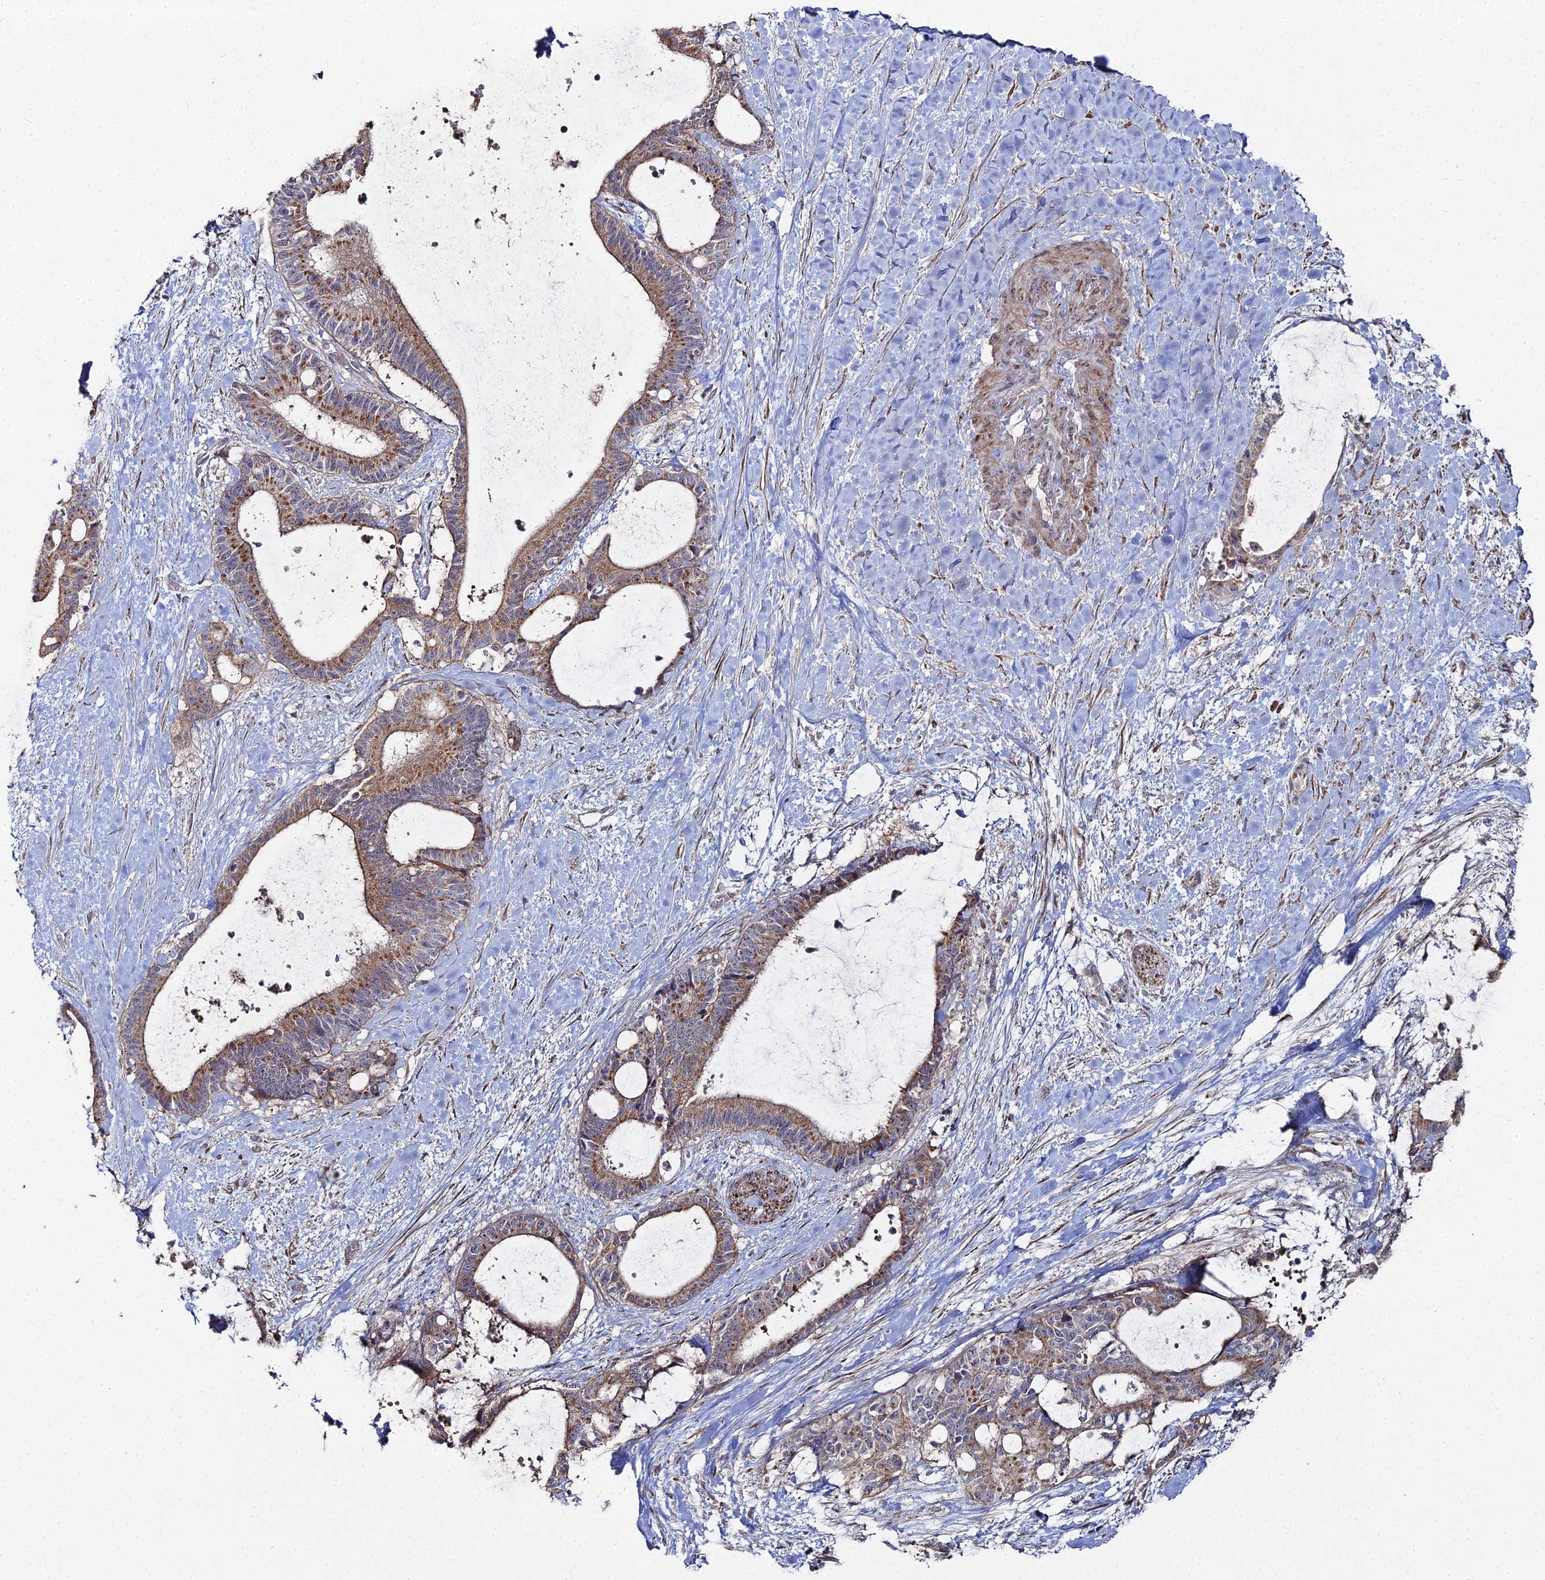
{"staining": {"intensity": "moderate", "quantity": ">75%", "location": "cytoplasmic/membranous"}, "tissue": "liver cancer", "cell_type": "Tumor cells", "image_type": "cancer", "snomed": [{"axis": "morphology", "description": "Normal tissue, NOS"}, {"axis": "morphology", "description": "Cholangiocarcinoma"}, {"axis": "topography", "description": "Liver"}, {"axis": "topography", "description": "Peripheral nerve tissue"}], "caption": "This is an image of immunohistochemistry (IHC) staining of liver cholangiocarcinoma, which shows moderate staining in the cytoplasmic/membranous of tumor cells.", "gene": "SGMS1", "patient": {"sex": "female", "age": 73}}